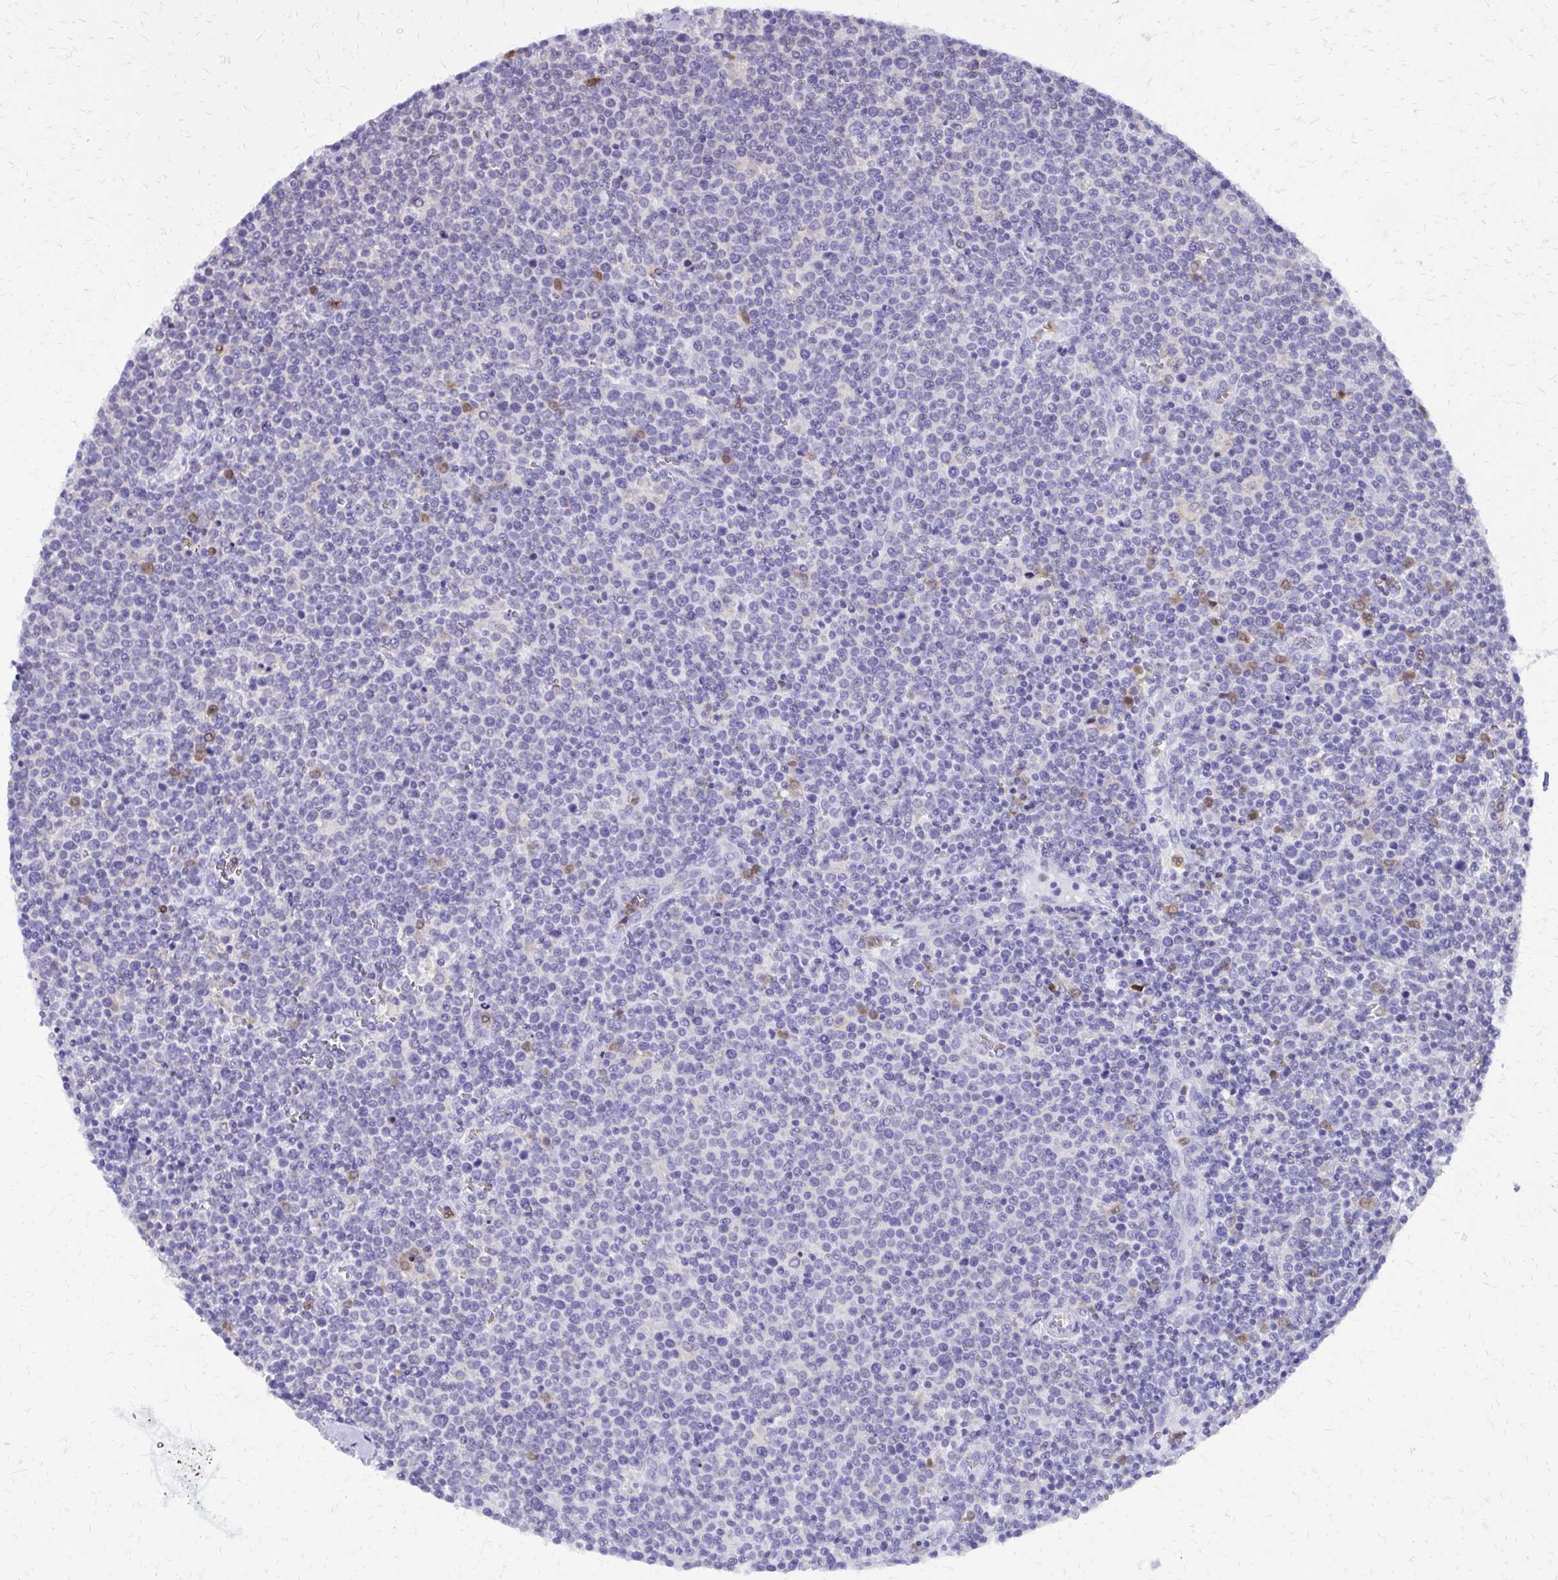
{"staining": {"intensity": "negative", "quantity": "none", "location": "none"}, "tissue": "lymphoma", "cell_type": "Tumor cells", "image_type": "cancer", "snomed": [{"axis": "morphology", "description": "Malignant lymphoma, non-Hodgkin's type, High grade"}, {"axis": "topography", "description": "Lymph node"}], "caption": "Immunohistochemical staining of human lymphoma demonstrates no significant positivity in tumor cells.", "gene": "CAT", "patient": {"sex": "male", "age": 61}}